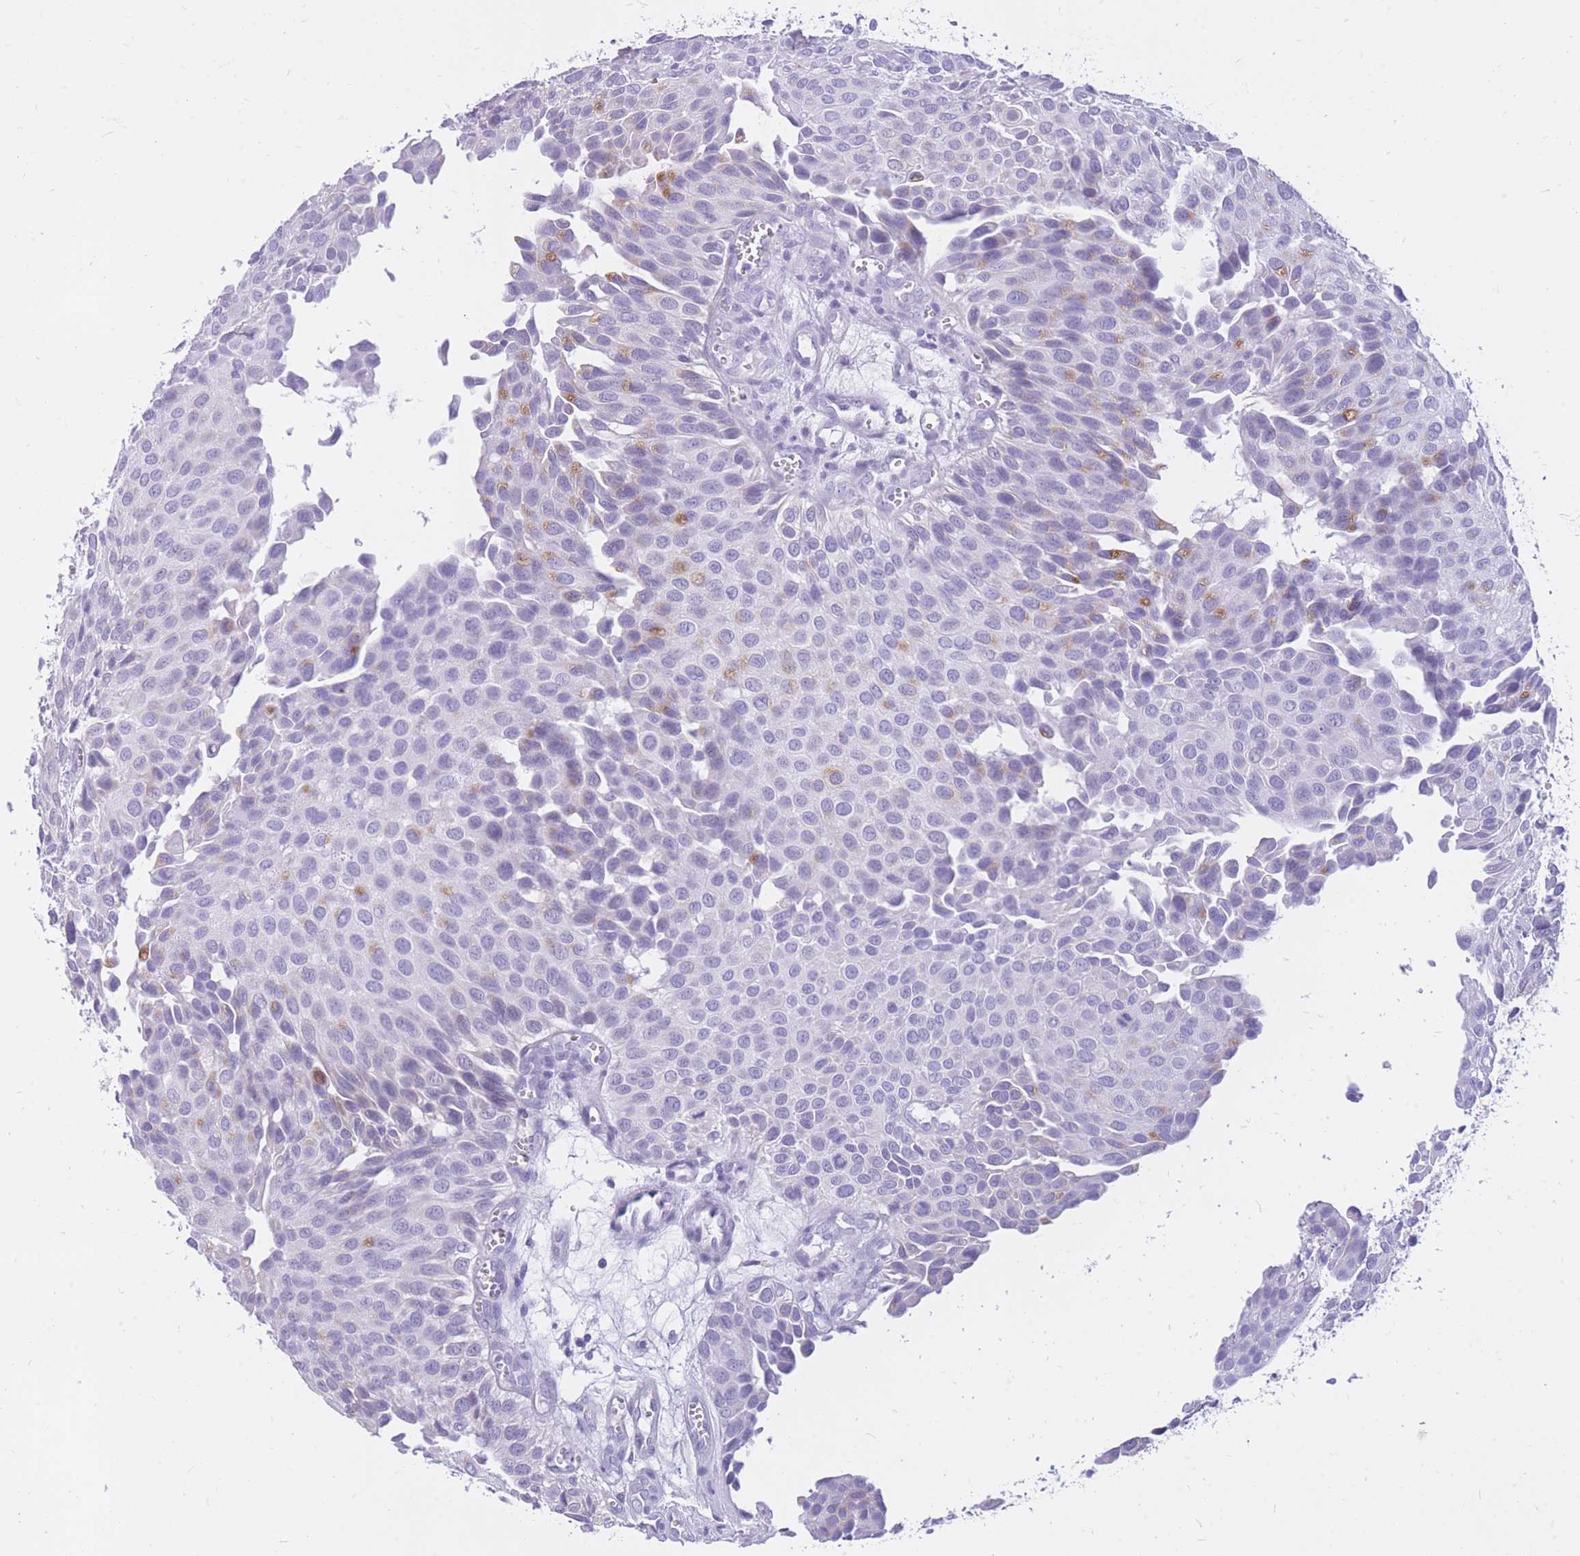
{"staining": {"intensity": "negative", "quantity": "none", "location": "none"}, "tissue": "urothelial cancer", "cell_type": "Tumor cells", "image_type": "cancer", "snomed": [{"axis": "morphology", "description": "Urothelial carcinoma, Low grade"}, {"axis": "topography", "description": "Urinary bladder"}], "caption": "Urothelial cancer was stained to show a protein in brown. There is no significant expression in tumor cells.", "gene": "CYP21A2", "patient": {"sex": "male", "age": 88}}